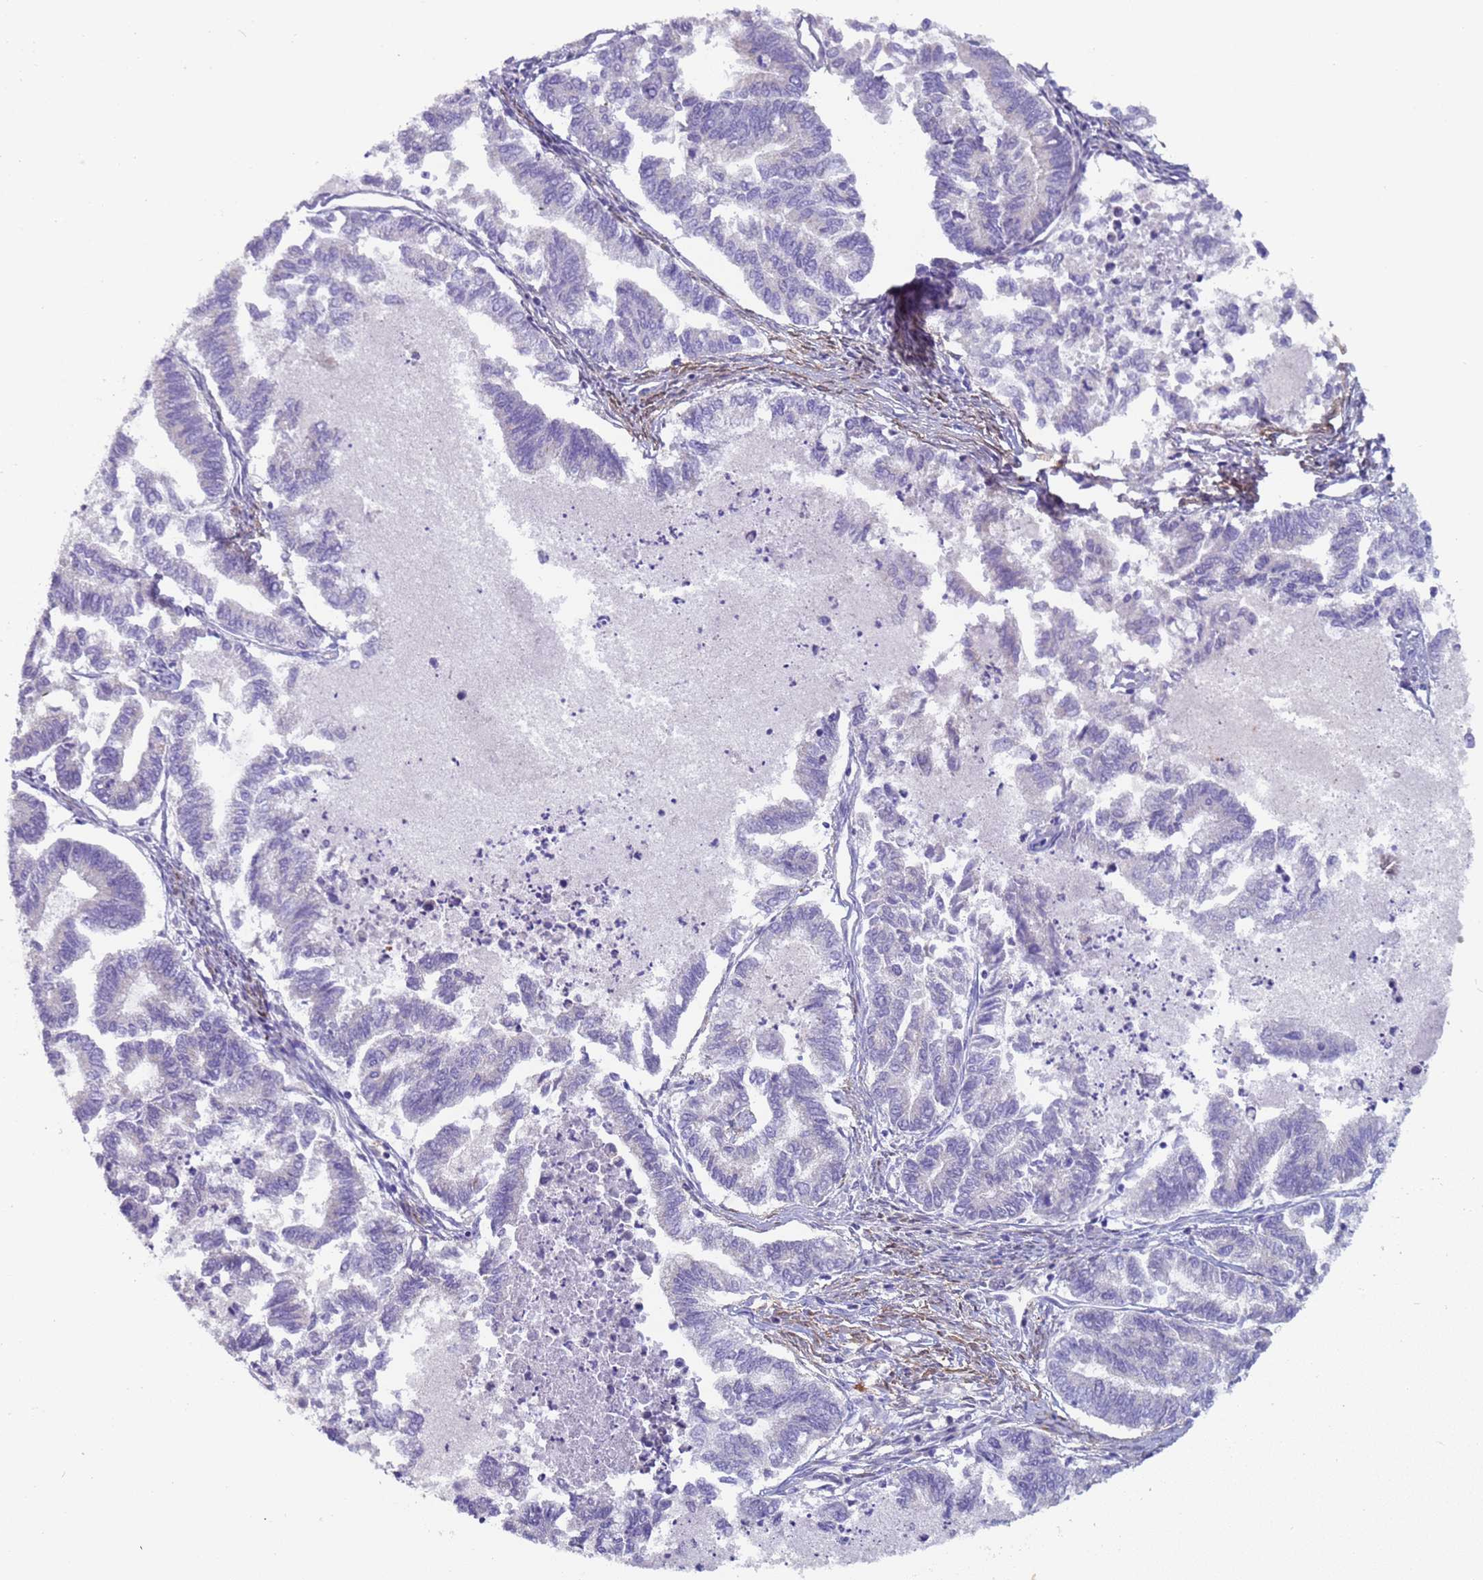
{"staining": {"intensity": "negative", "quantity": "none", "location": "none"}, "tissue": "endometrial cancer", "cell_type": "Tumor cells", "image_type": "cancer", "snomed": [{"axis": "morphology", "description": "Adenocarcinoma, NOS"}, {"axis": "topography", "description": "Endometrium"}], "caption": "Endometrial adenocarcinoma was stained to show a protein in brown. There is no significant staining in tumor cells.", "gene": "KBTBD3", "patient": {"sex": "female", "age": 79}}